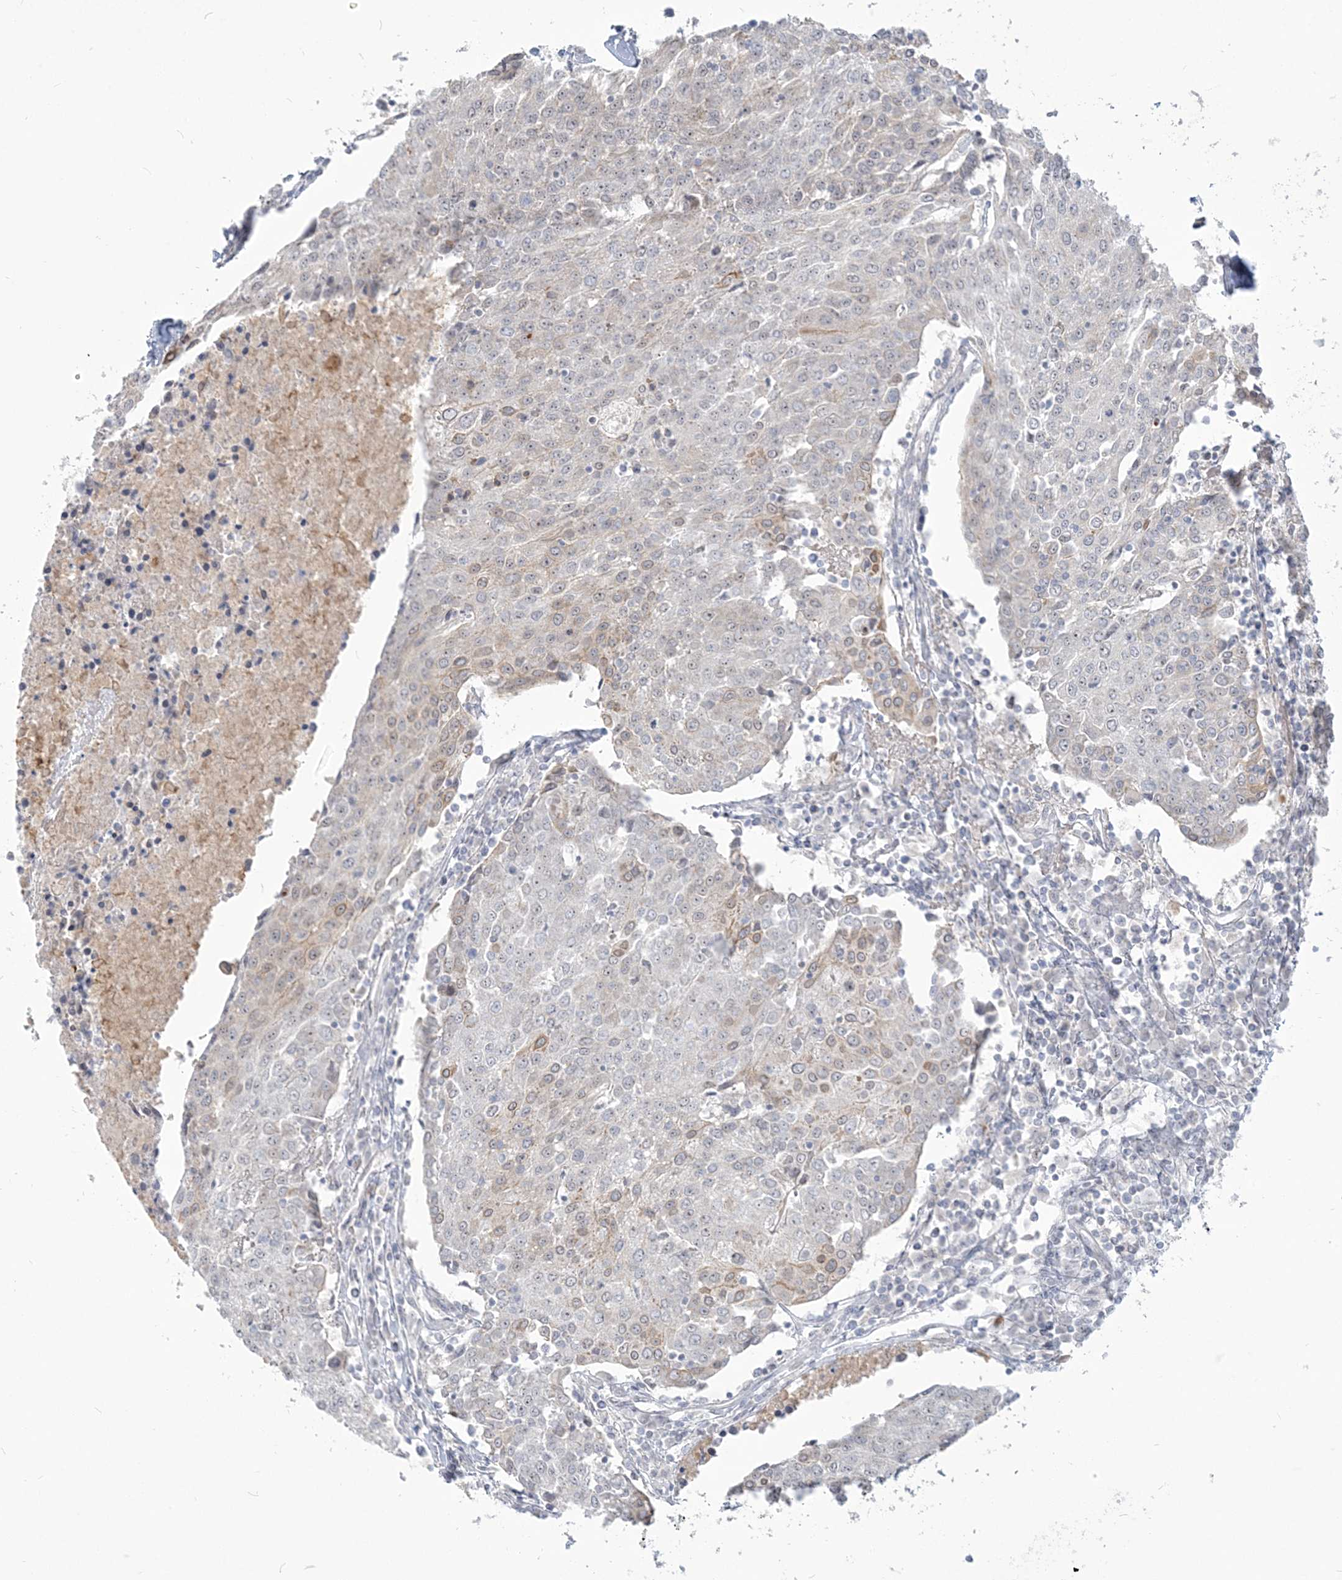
{"staining": {"intensity": "weak", "quantity": "<25%", "location": "cytoplasmic/membranous"}, "tissue": "urothelial cancer", "cell_type": "Tumor cells", "image_type": "cancer", "snomed": [{"axis": "morphology", "description": "Urothelial carcinoma, High grade"}, {"axis": "topography", "description": "Urinary bladder"}], "caption": "Immunohistochemical staining of urothelial carcinoma (high-grade) demonstrates no significant staining in tumor cells. (DAB (3,3'-diaminobenzidine) immunohistochemistry visualized using brightfield microscopy, high magnification).", "gene": "SDAD1", "patient": {"sex": "female", "age": 85}}